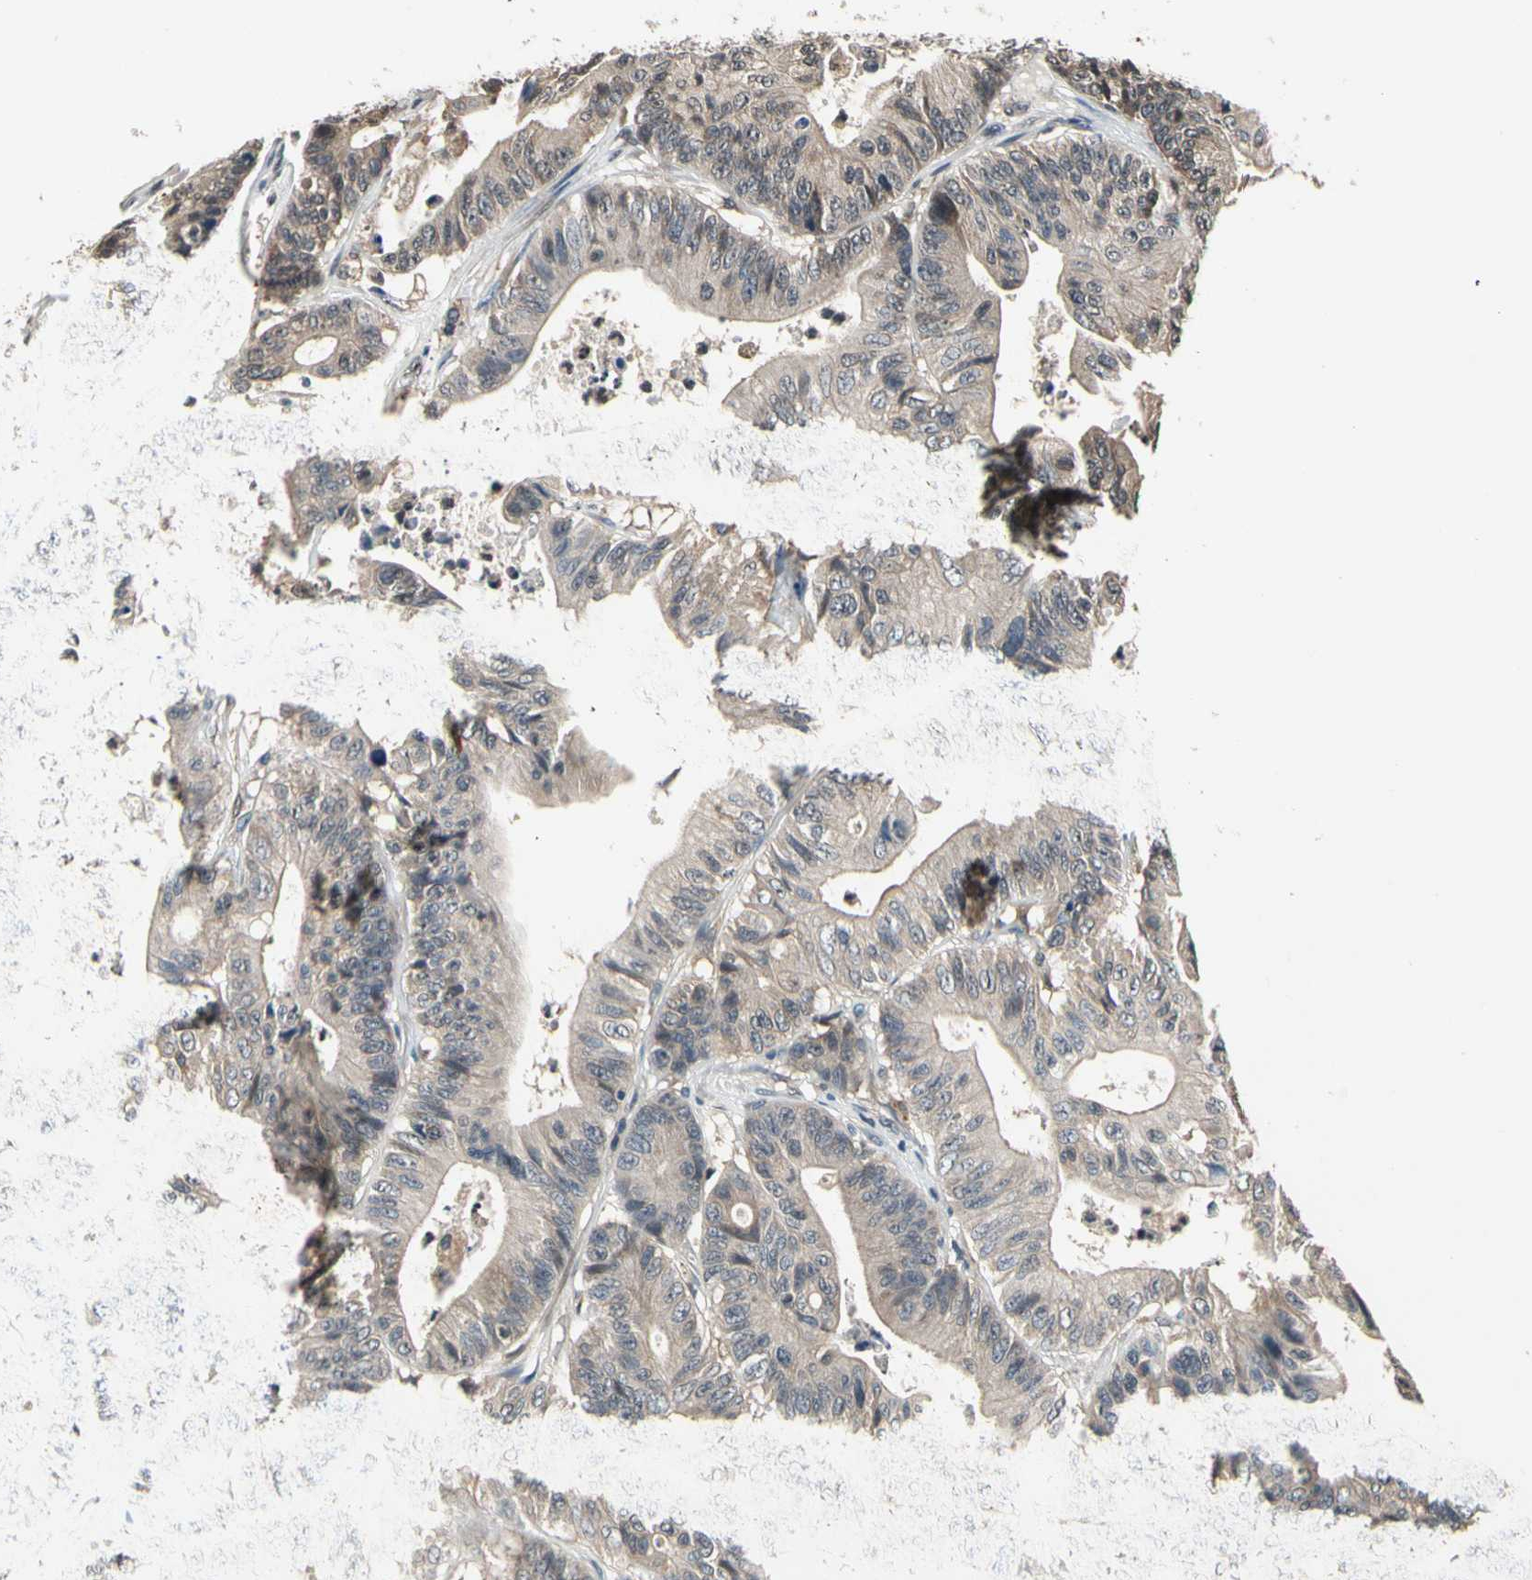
{"staining": {"intensity": "moderate", "quantity": ">75%", "location": "cytoplasmic/membranous"}, "tissue": "colorectal cancer", "cell_type": "Tumor cells", "image_type": "cancer", "snomed": [{"axis": "morphology", "description": "Adenocarcinoma, NOS"}, {"axis": "topography", "description": "Colon"}], "caption": "This is an image of immunohistochemistry (IHC) staining of colorectal cancer, which shows moderate positivity in the cytoplasmic/membranous of tumor cells.", "gene": "GCLC", "patient": {"sex": "female", "age": 84}}